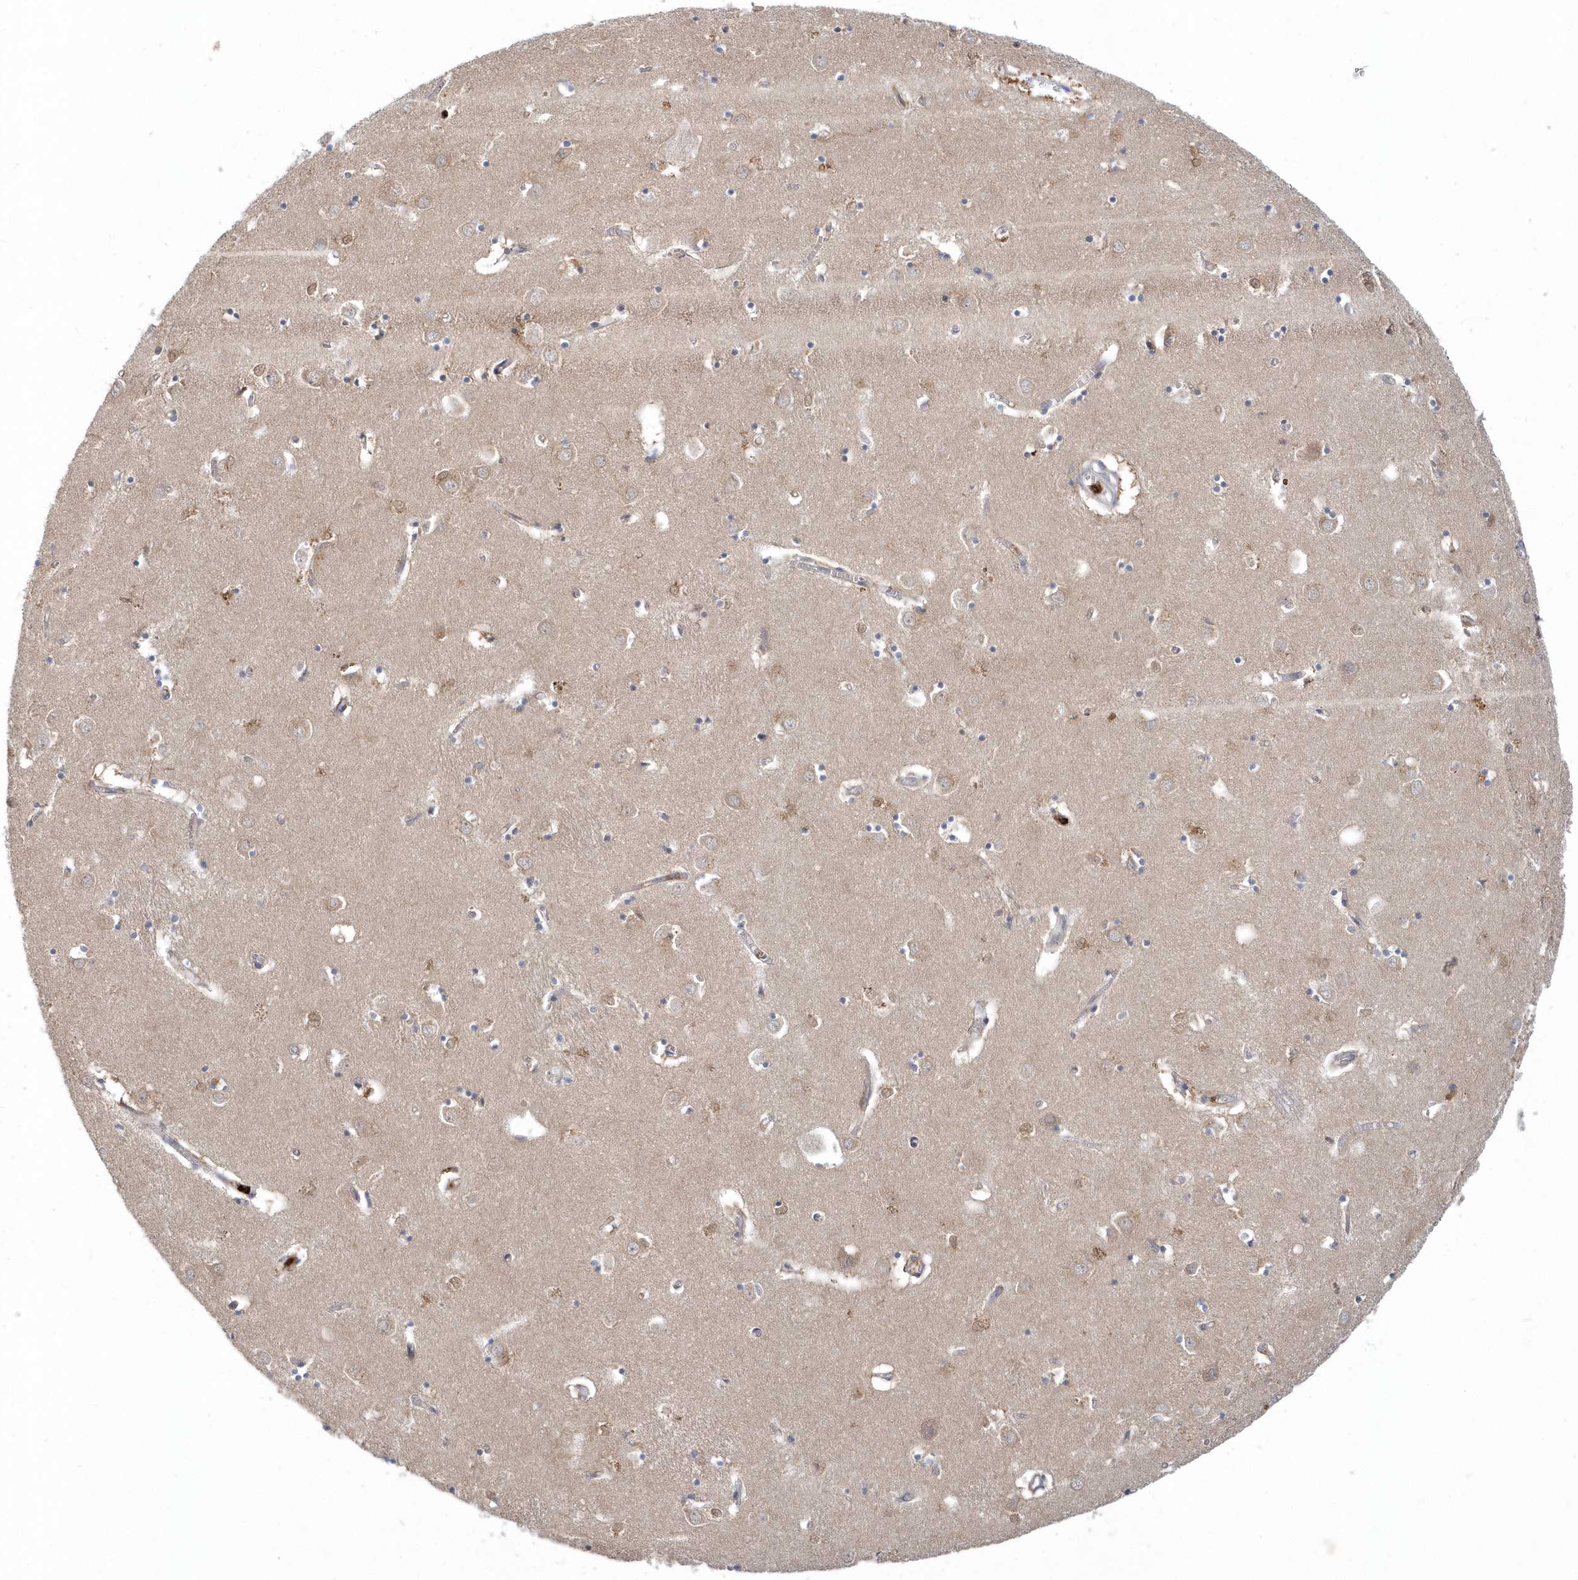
{"staining": {"intensity": "negative", "quantity": "none", "location": "none"}, "tissue": "caudate", "cell_type": "Glial cells", "image_type": "normal", "snomed": [{"axis": "morphology", "description": "Normal tissue, NOS"}, {"axis": "topography", "description": "Lateral ventricle wall"}], "caption": "There is no significant expression in glial cells of caudate. Brightfield microscopy of immunohistochemistry stained with DAB (3,3'-diaminobenzidine) (brown) and hematoxylin (blue), captured at high magnification.", "gene": "RNF7", "patient": {"sex": "male", "age": 70}}